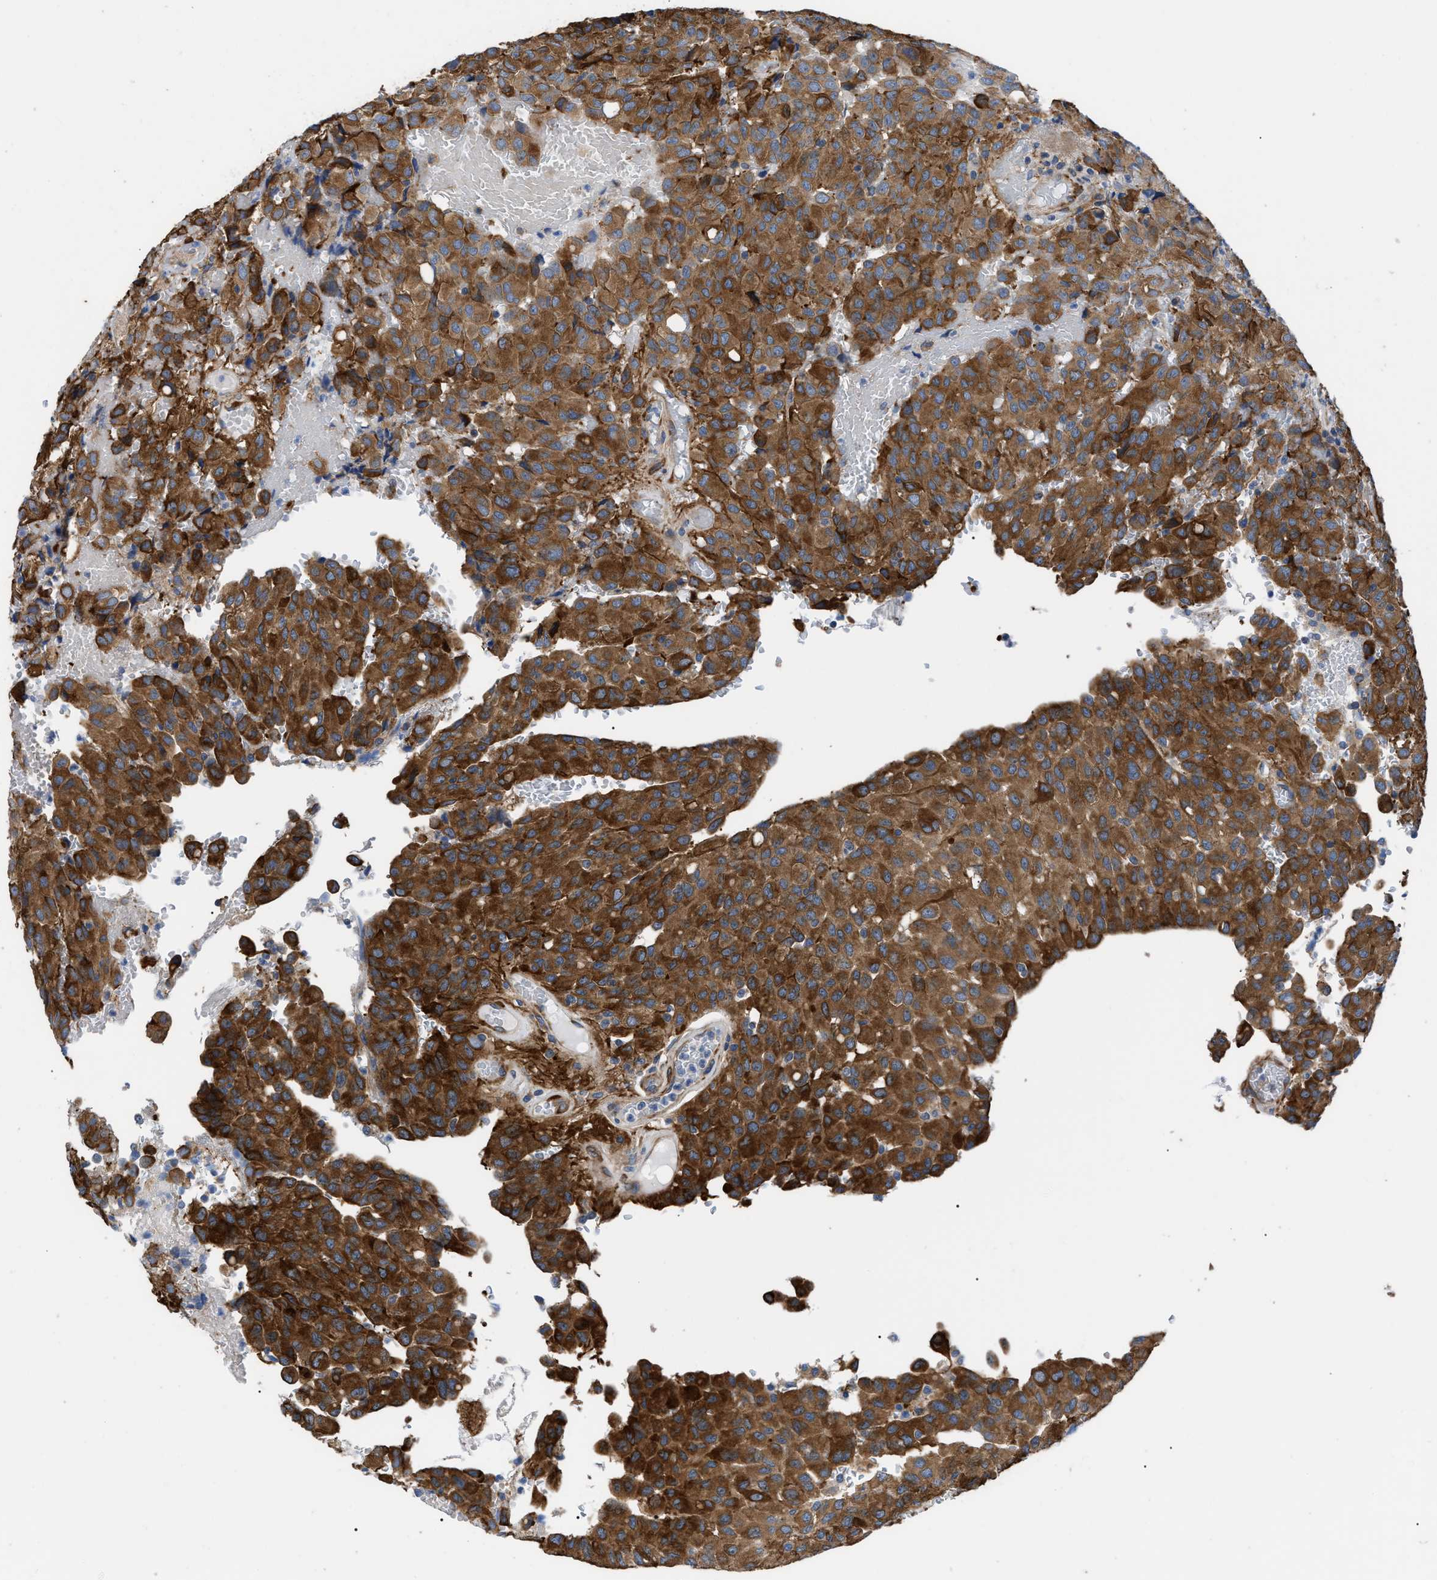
{"staining": {"intensity": "strong", "quantity": ">75%", "location": "cytoplasmic/membranous"}, "tissue": "glioma", "cell_type": "Tumor cells", "image_type": "cancer", "snomed": [{"axis": "morphology", "description": "Glioma, malignant, High grade"}, {"axis": "topography", "description": "Brain"}], "caption": "Glioma stained with immunohistochemistry (IHC) reveals strong cytoplasmic/membranous staining in about >75% of tumor cells.", "gene": "HSPB8", "patient": {"sex": "male", "age": 32}}